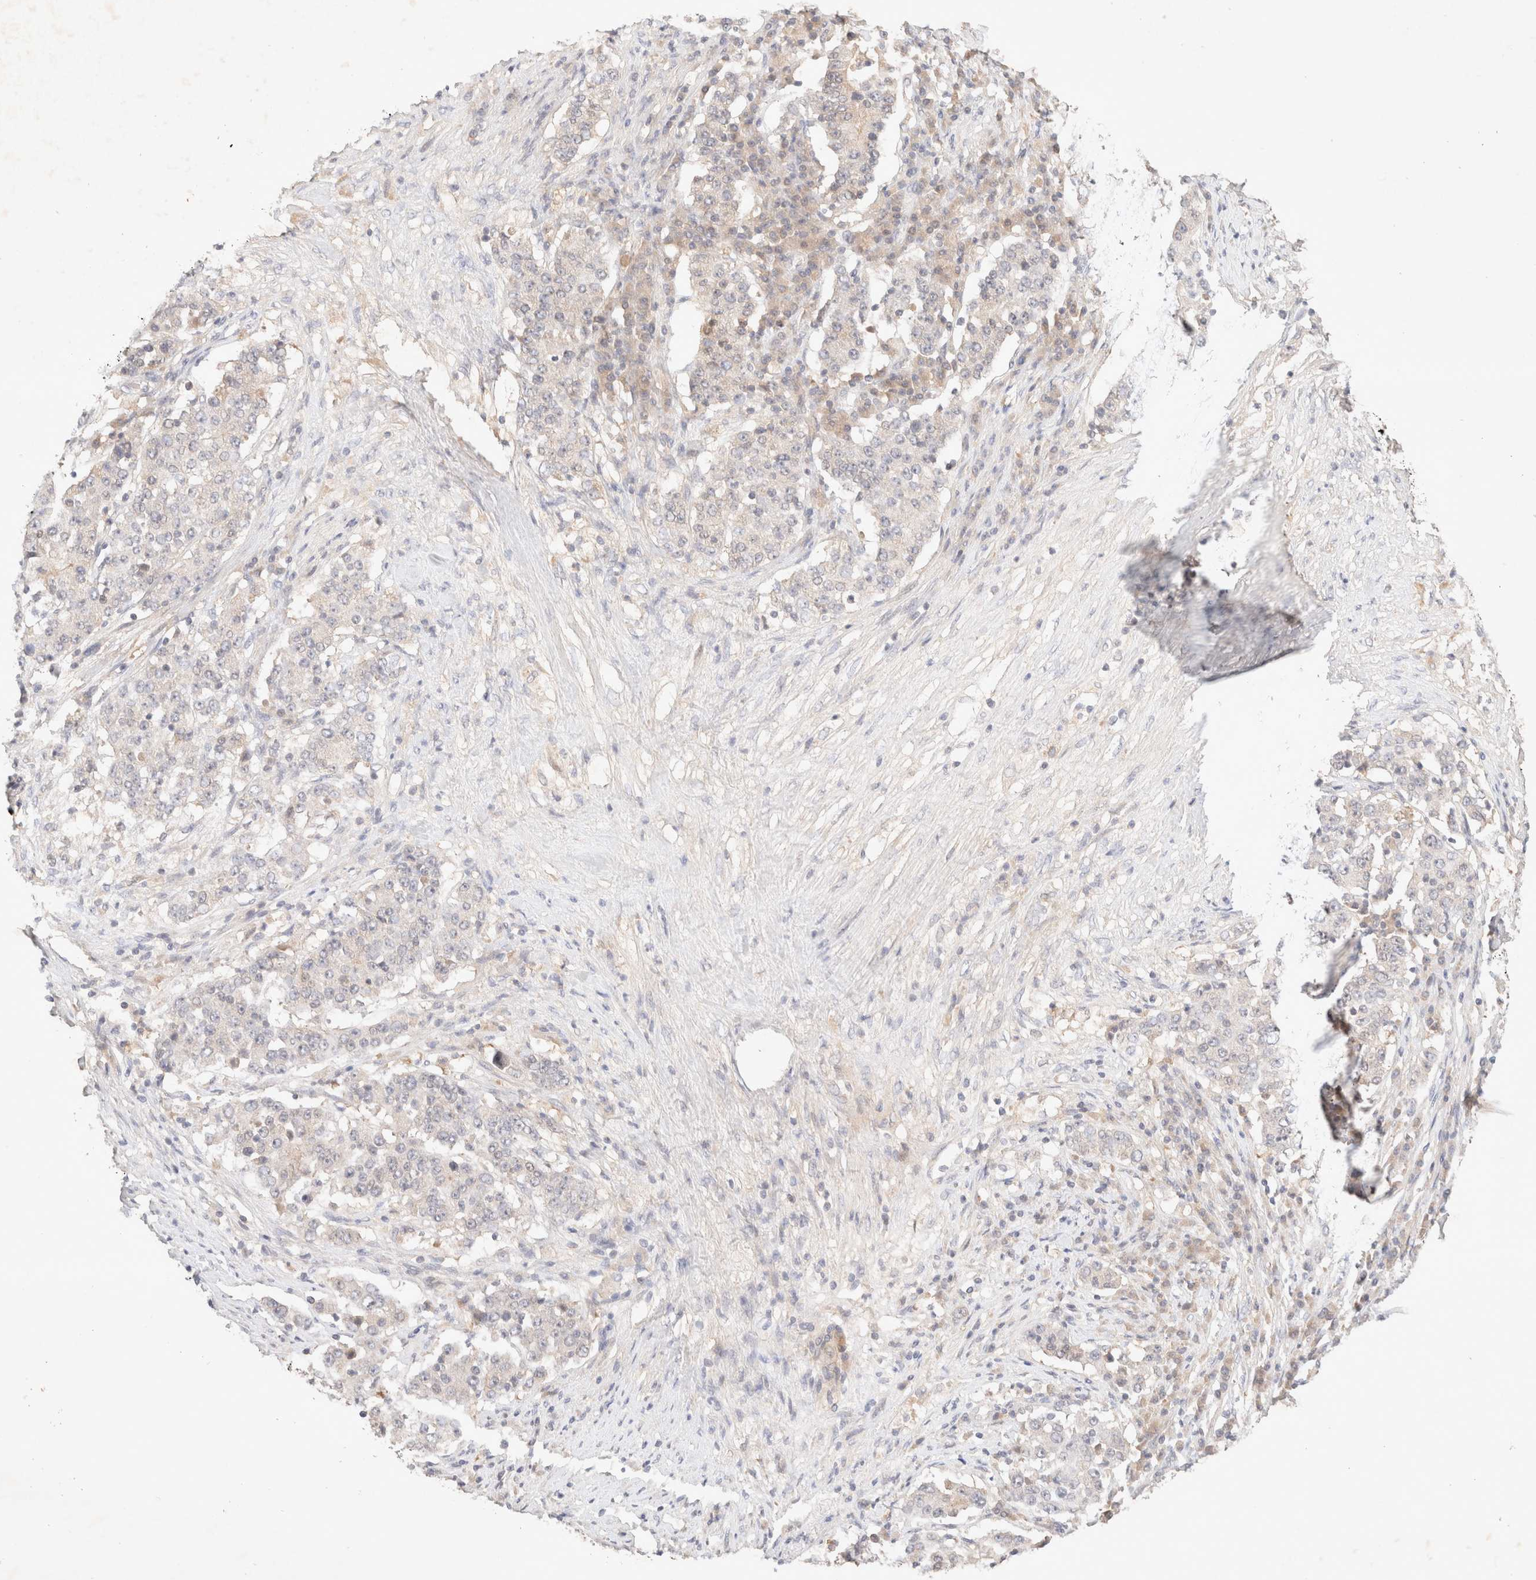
{"staining": {"intensity": "negative", "quantity": "none", "location": "none"}, "tissue": "stomach cancer", "cell_type": "Tumor cells", "image_type": "cancer", "snomed": [{"axis": "morphology", "description": "Adenocarcinoma, NOS"}, {"axis": "topography", "description": "Stomach"}], "caption": "Stomach adenocarcinoma was stained to show a protein in brown. There is no significant expression in tumor cells.", "gene": "SARM1", "patient": {"sex": "male", "age": 59}}